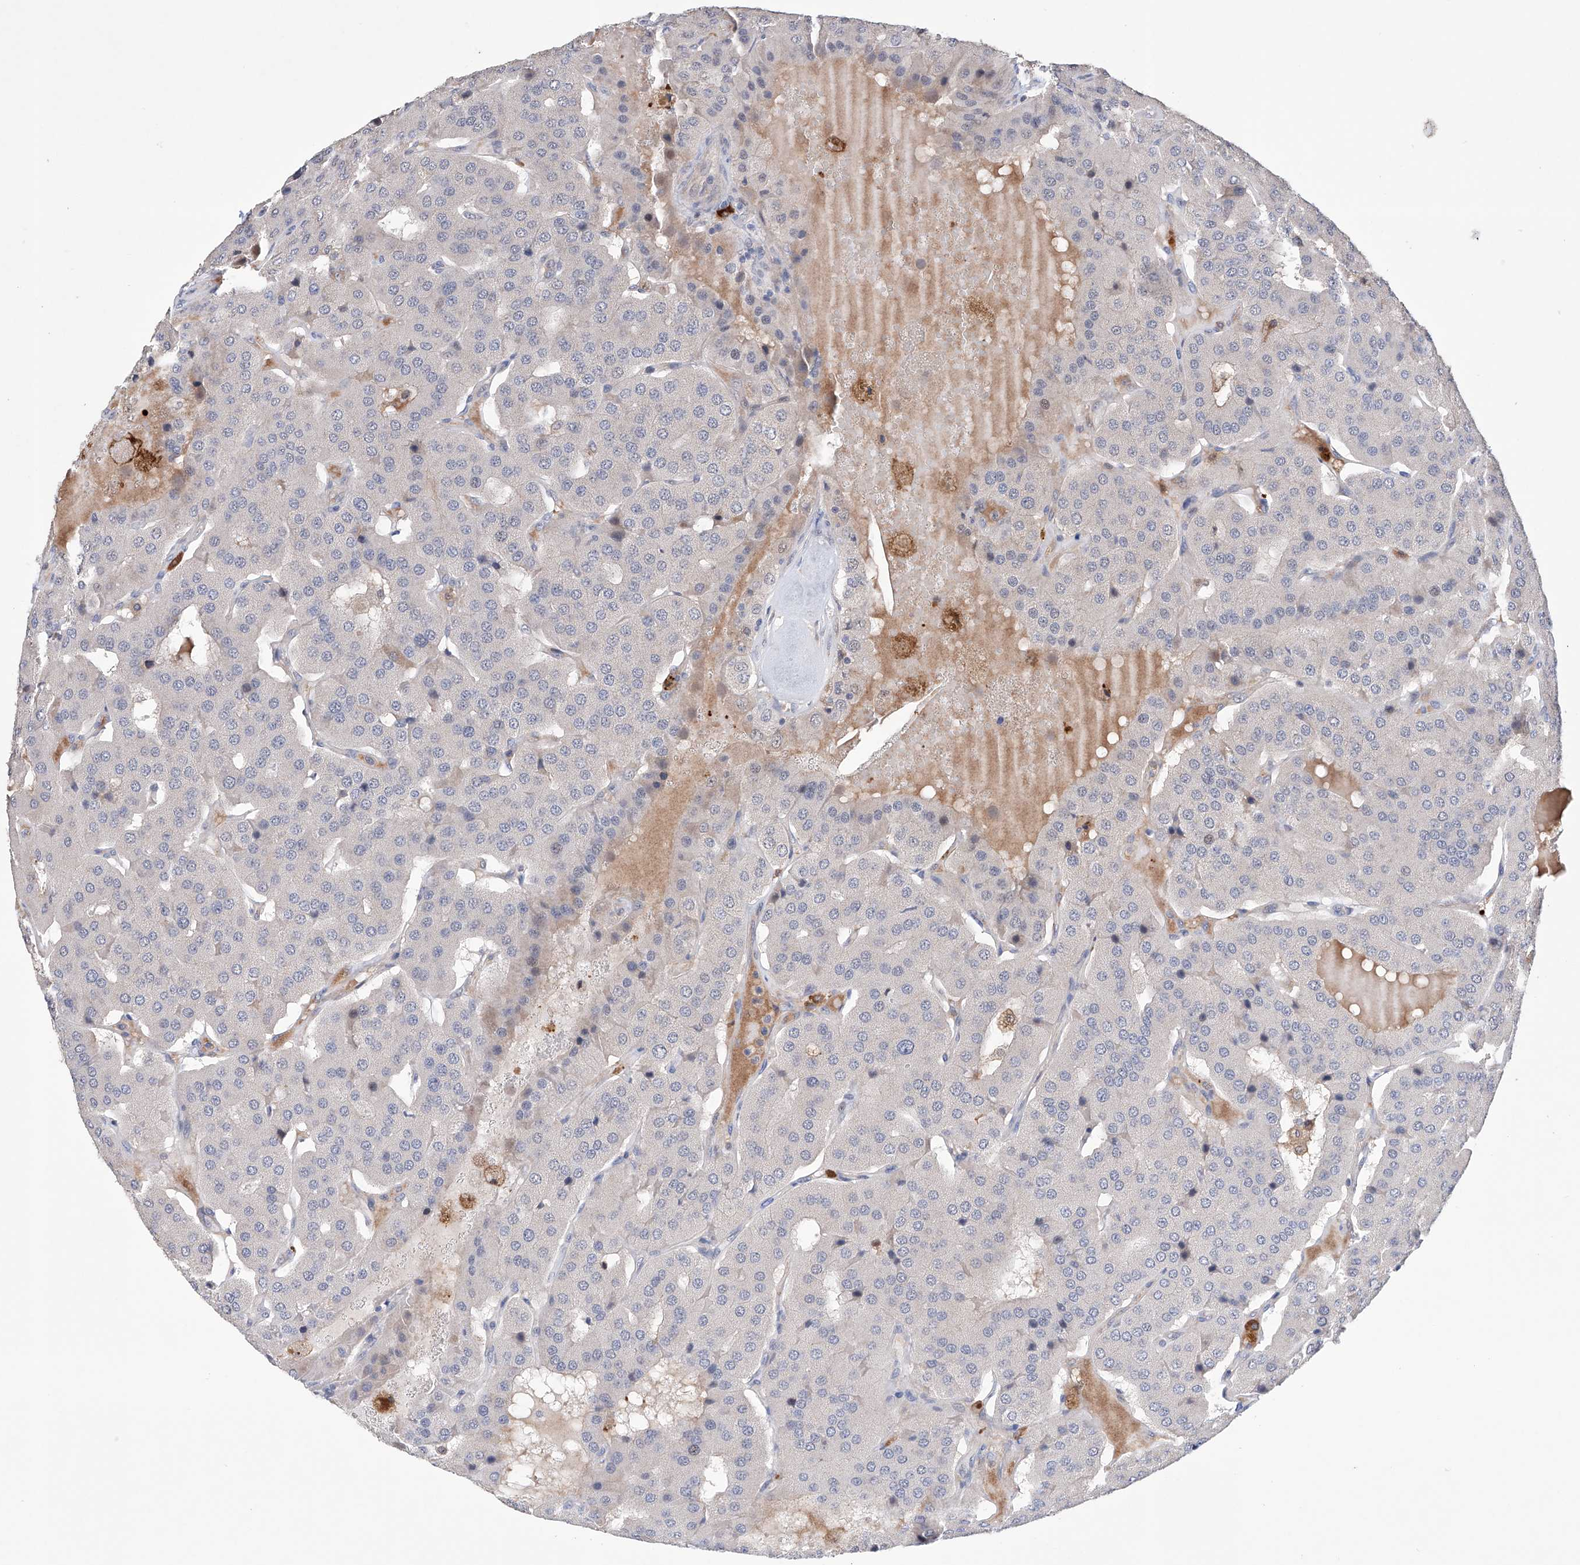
{"staining": {"intensity": "negative", "quantity": "none", "location": "none"}, "tissue": "parathyroid gland", "cell_type": "Glandular cells", "image_type": "normal", "snomed": [{"axis": "morphology", "description": "Normal tissue, NOS"}, {"axis": "morphology", "description": "Adenoma, NOS"}, {"axis": "topography", "description": "Parathyroid gland"}], "caption": "IHC of normal human parathyroid gland reveals no positivity in glandular cells.", "gene": "AFG1L", "patient": {"sex": "female", "age": 86}}